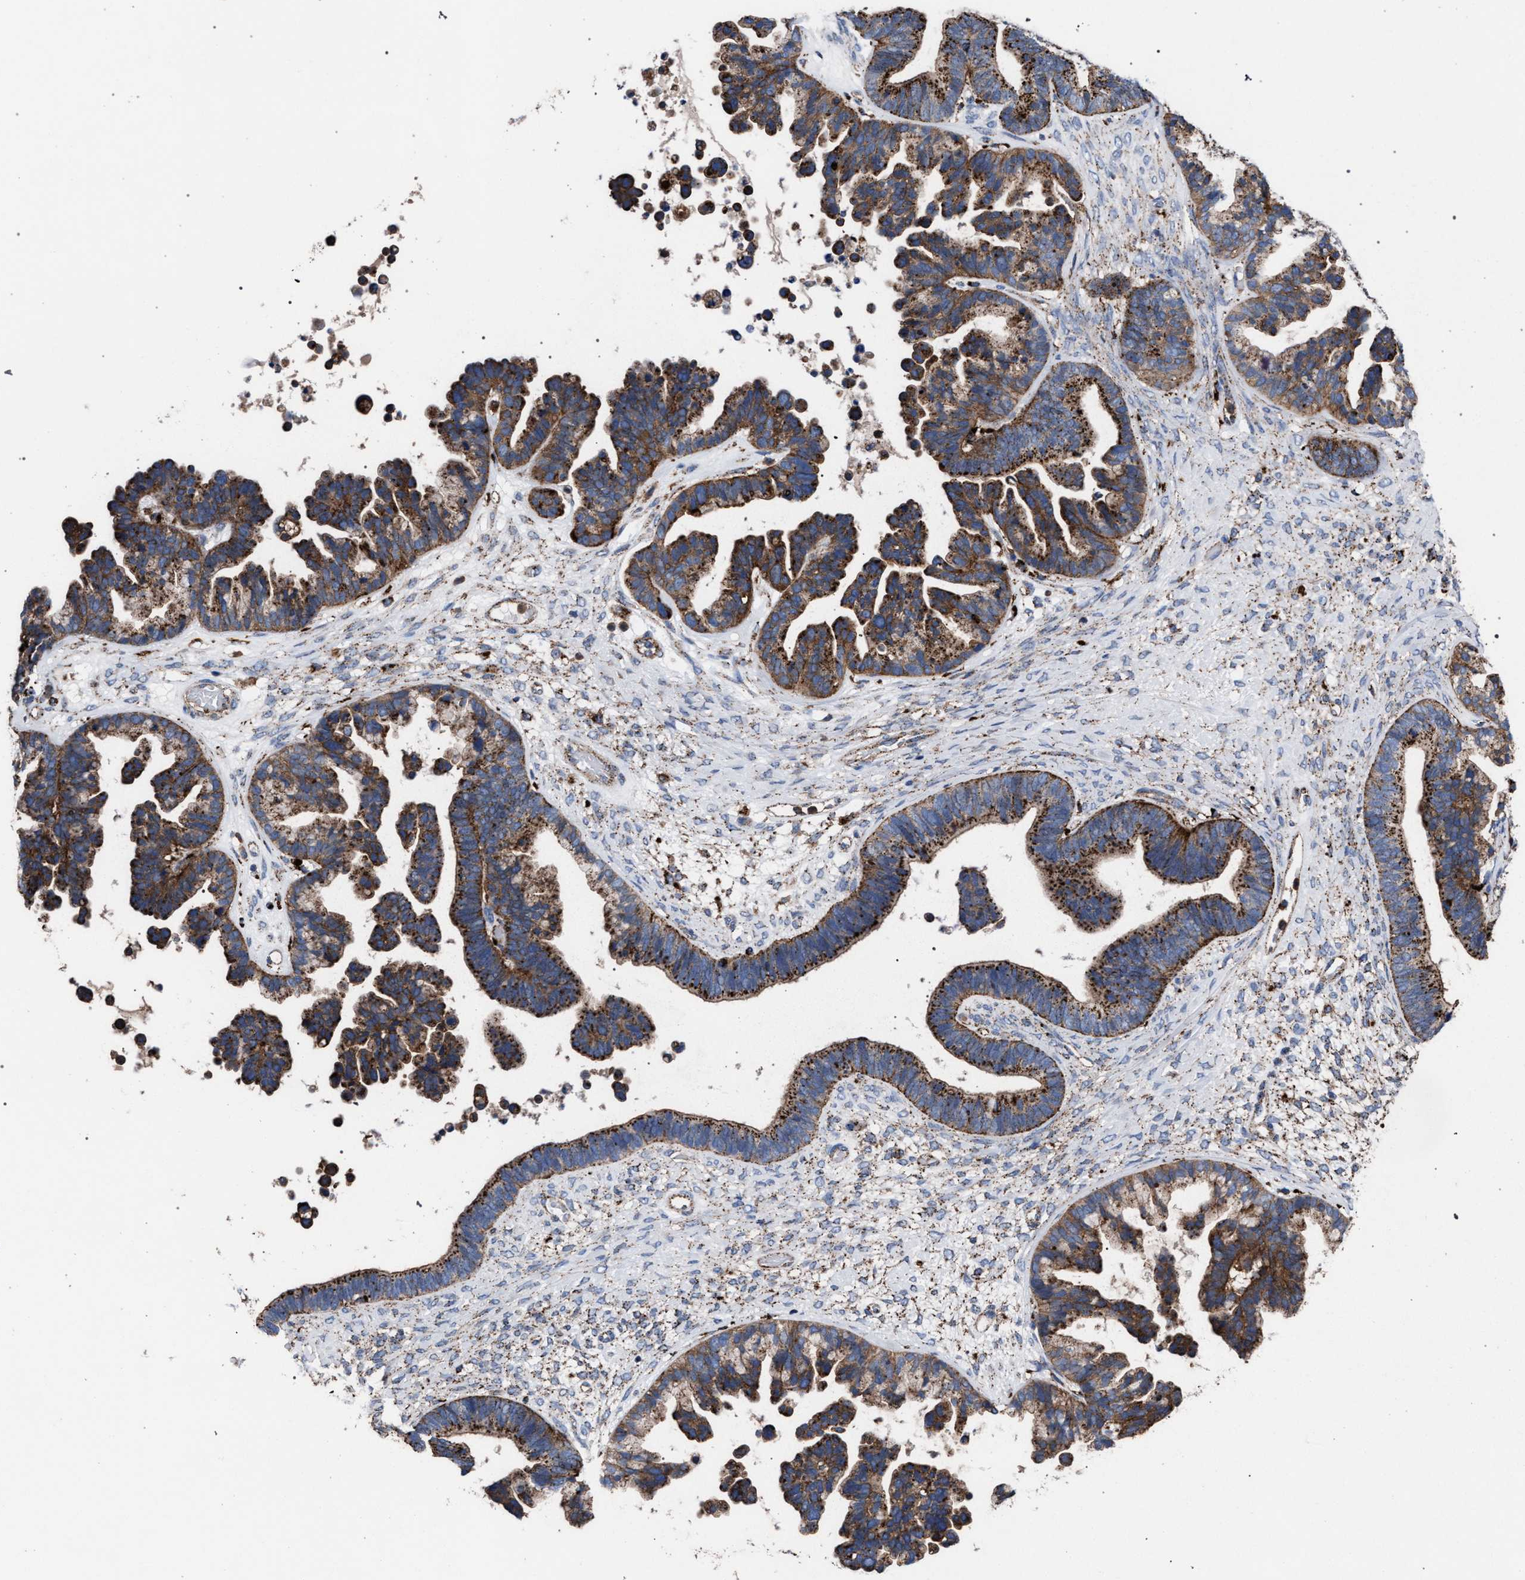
{"staining": {"intensity": "strong", "quantity": ">75%", "location": "cytoplasmic/membranous"}, "tissue": "ovarian cancer", "cell_type": "Tumor cells", "image_type": "cancer", "snomed": [{"axis": "morphology", "description": "Cystadenocarcinoma, serous, NOS"}, {"axis": "topography", "description": "Ovary"}], "caption": "The immunohistochemical stain labels strong cytoplasmic/membranous staining in tumor cells of ovarian serous cystadenocarcinoma tissue. The staining was performed using DAB, with brown indicating positive protein expression. Nuclei are stained blue with hematoxylin.", "gene": "PPT1", "patient": {"sex": "female", "age": 56}}